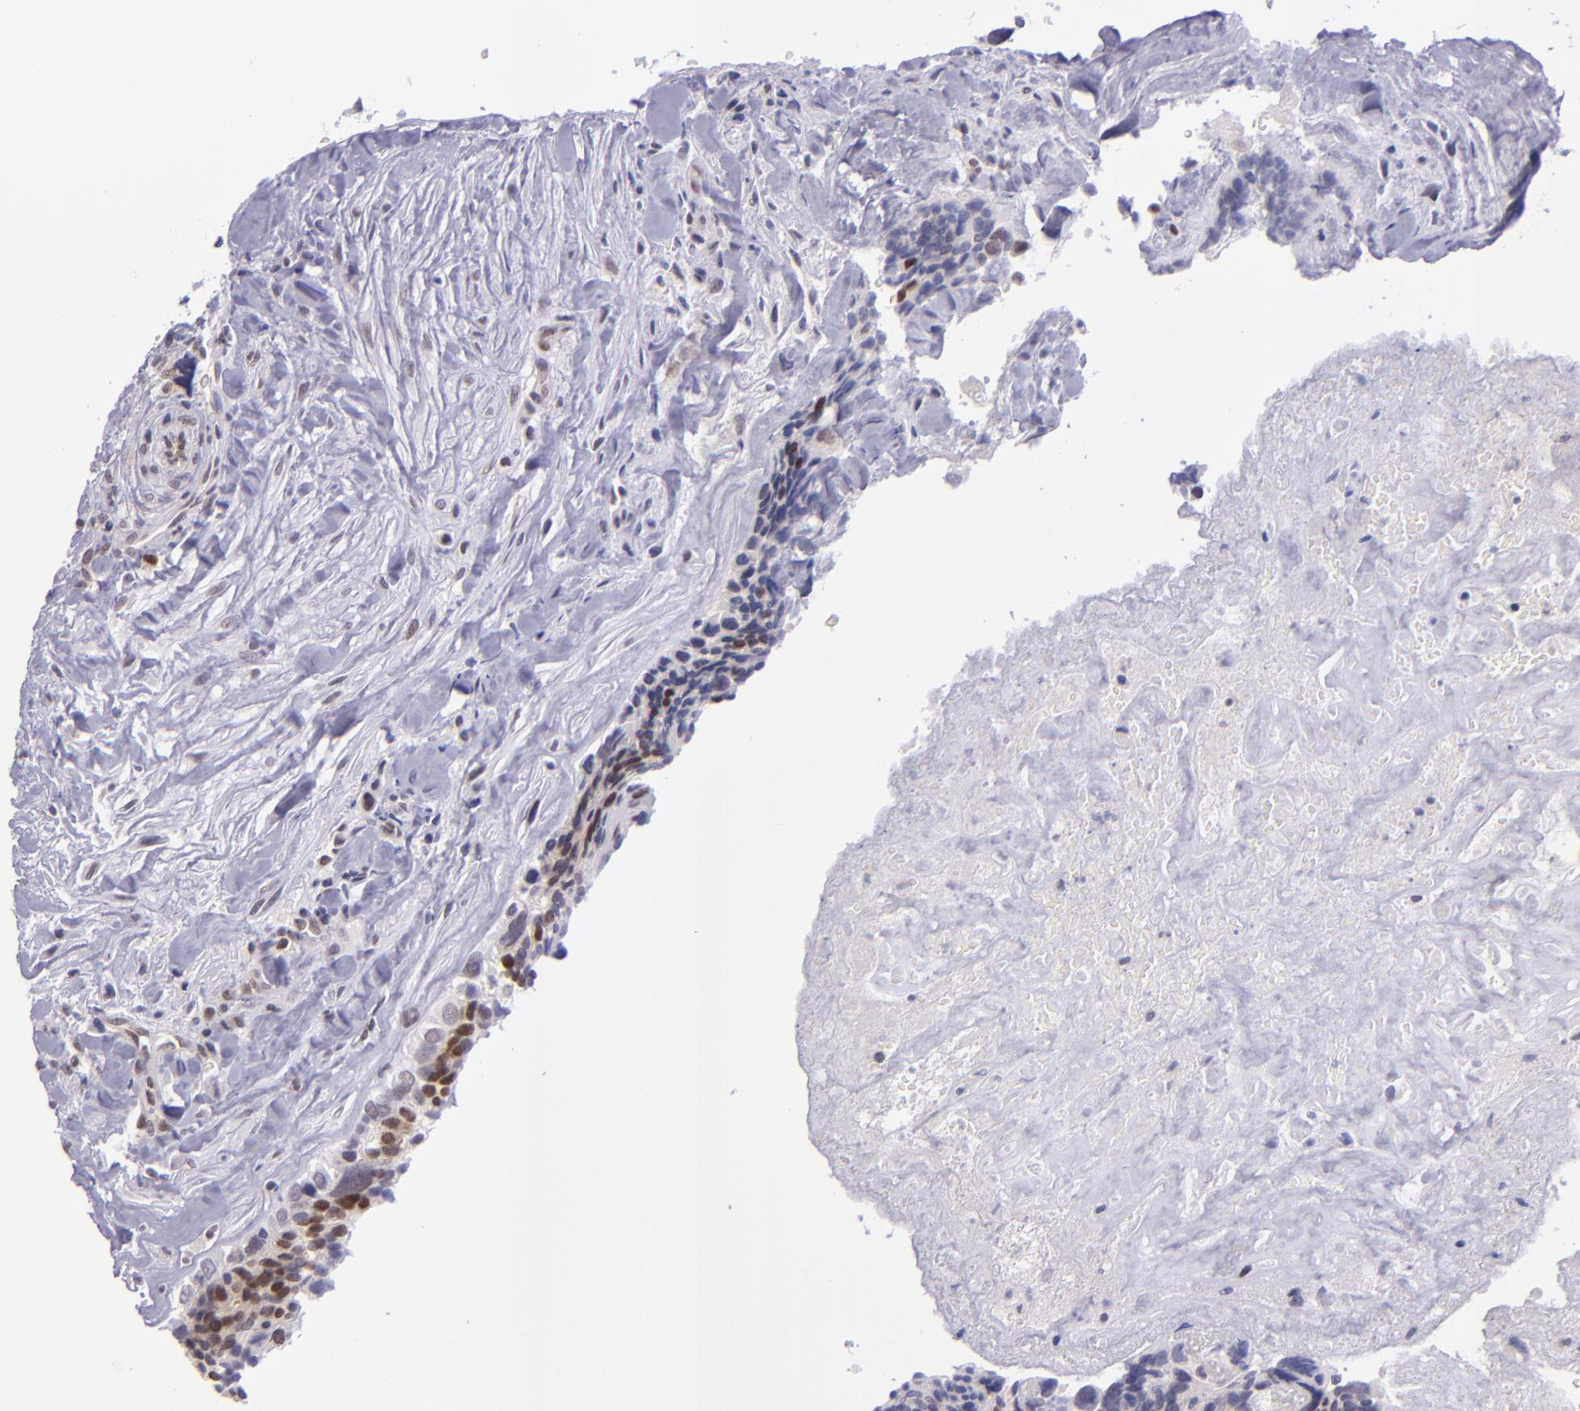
{"staining": {"intensity": "strong", "quantity": "25%-75%", "location": "nuclear"}, "tissue": "breast cancer", "cell_type": "Tumor cells", "image_type": "cancer", "snomed": [{"axis": "morphology", "description": "Neoplasm, malignant, NOS"}, {"axis": "topography", "description": "Breast"}], "caption": "An IHC photomicrograph of neoplastic tissue is shown. Protein staining in brown shows strong nuclear positivity in breast cancer (malignant neoplasm) within tumor cells.", "gene": "BAG1", "patient": {"sex": "female", "age": 50}}